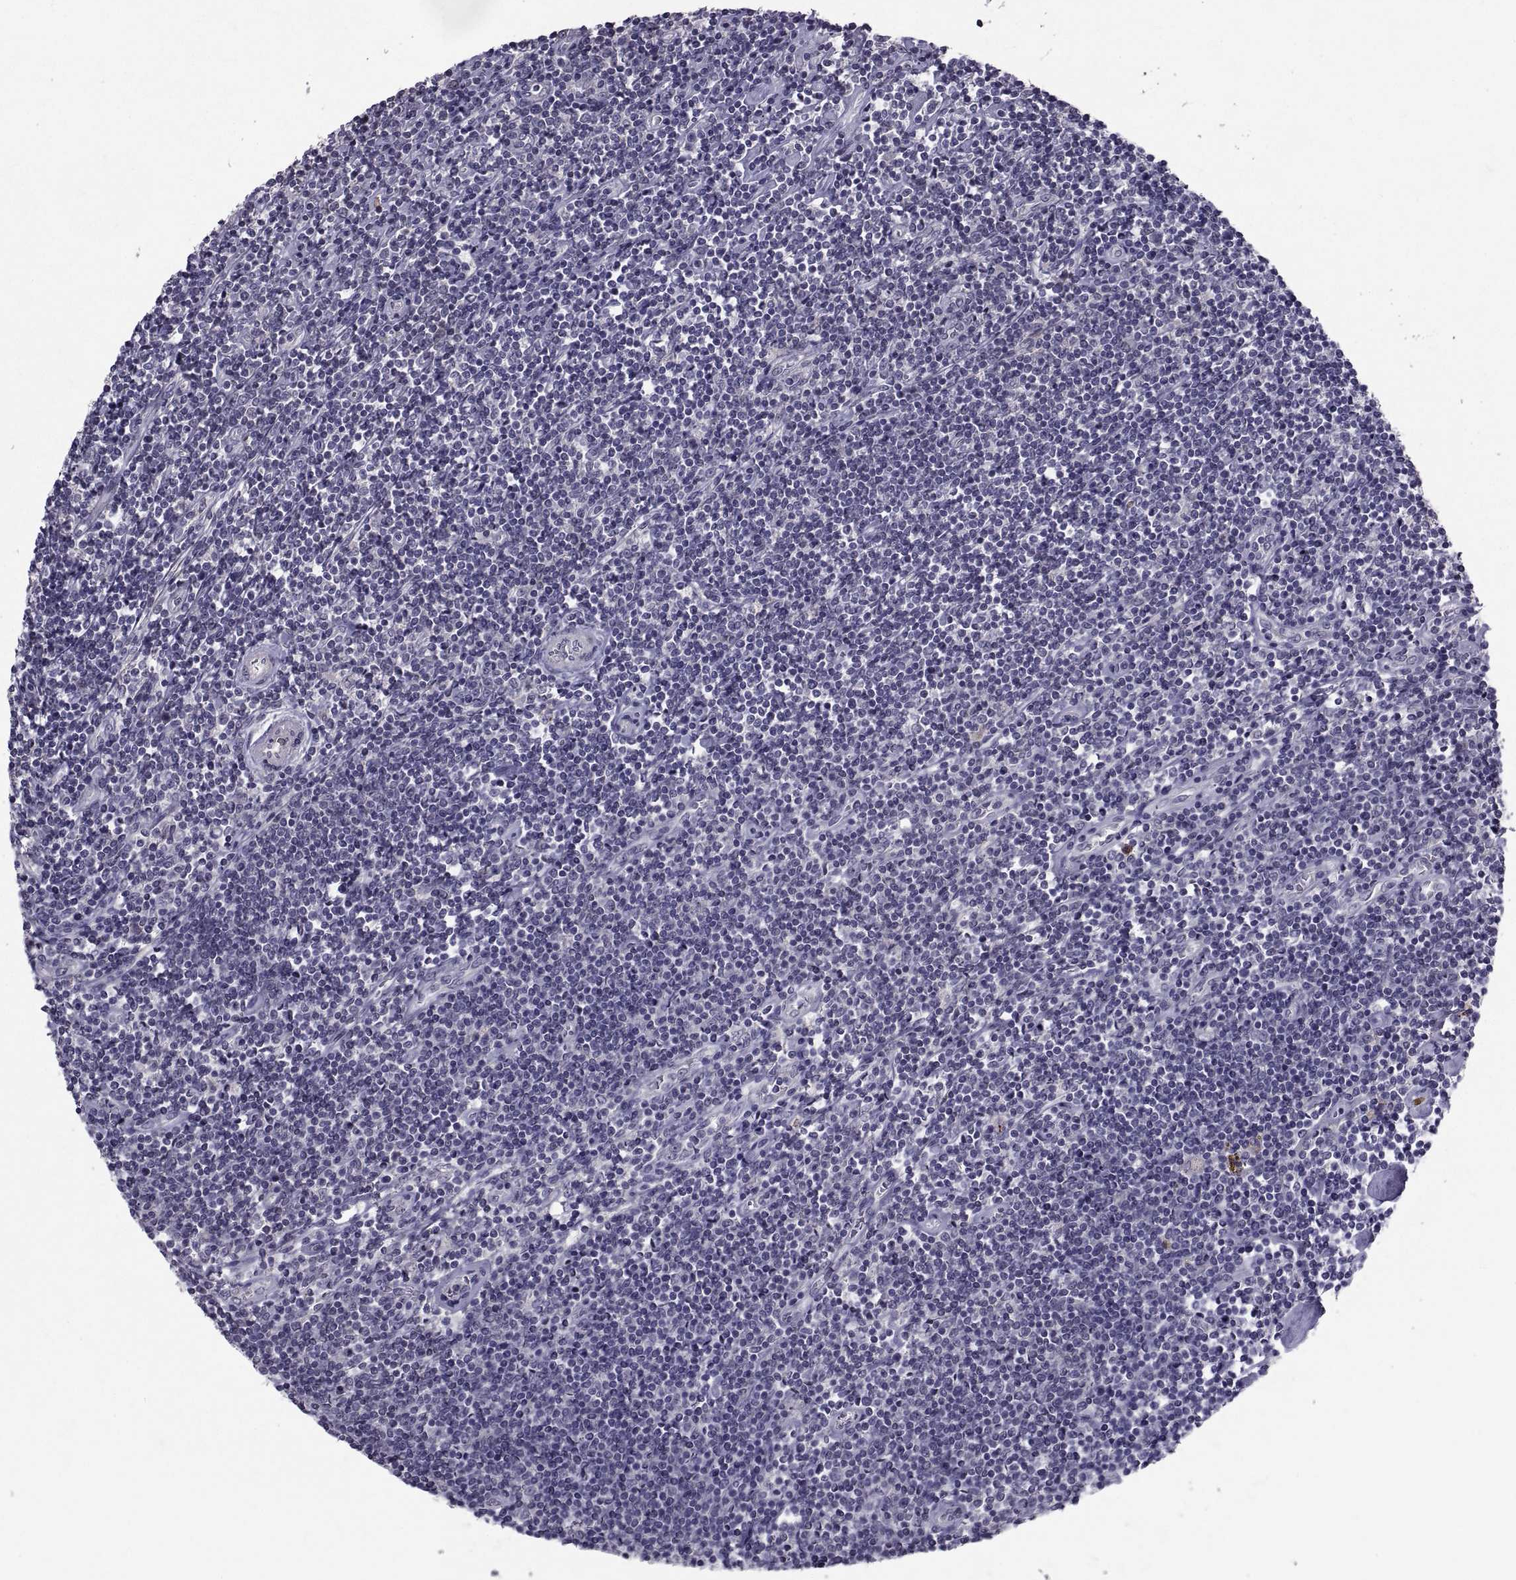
{"staining": {"intensity": "negative", "quantity": "none", "location": "none"}, "tissue": "lymphoma", "cell_type": "Tumor cells", "image_type": "cancer", "snomed": [{"axis": "morphology", "description": "Hodgkin's disease, NOS"}, {"axis": "topography", "description": "Lymph node"}], "caption": "A photomicrograph of human lymphoma is negative for staining in tumor cells.", "gene": "NPTX2", "patient": {"sex": "male", "age": 40}}